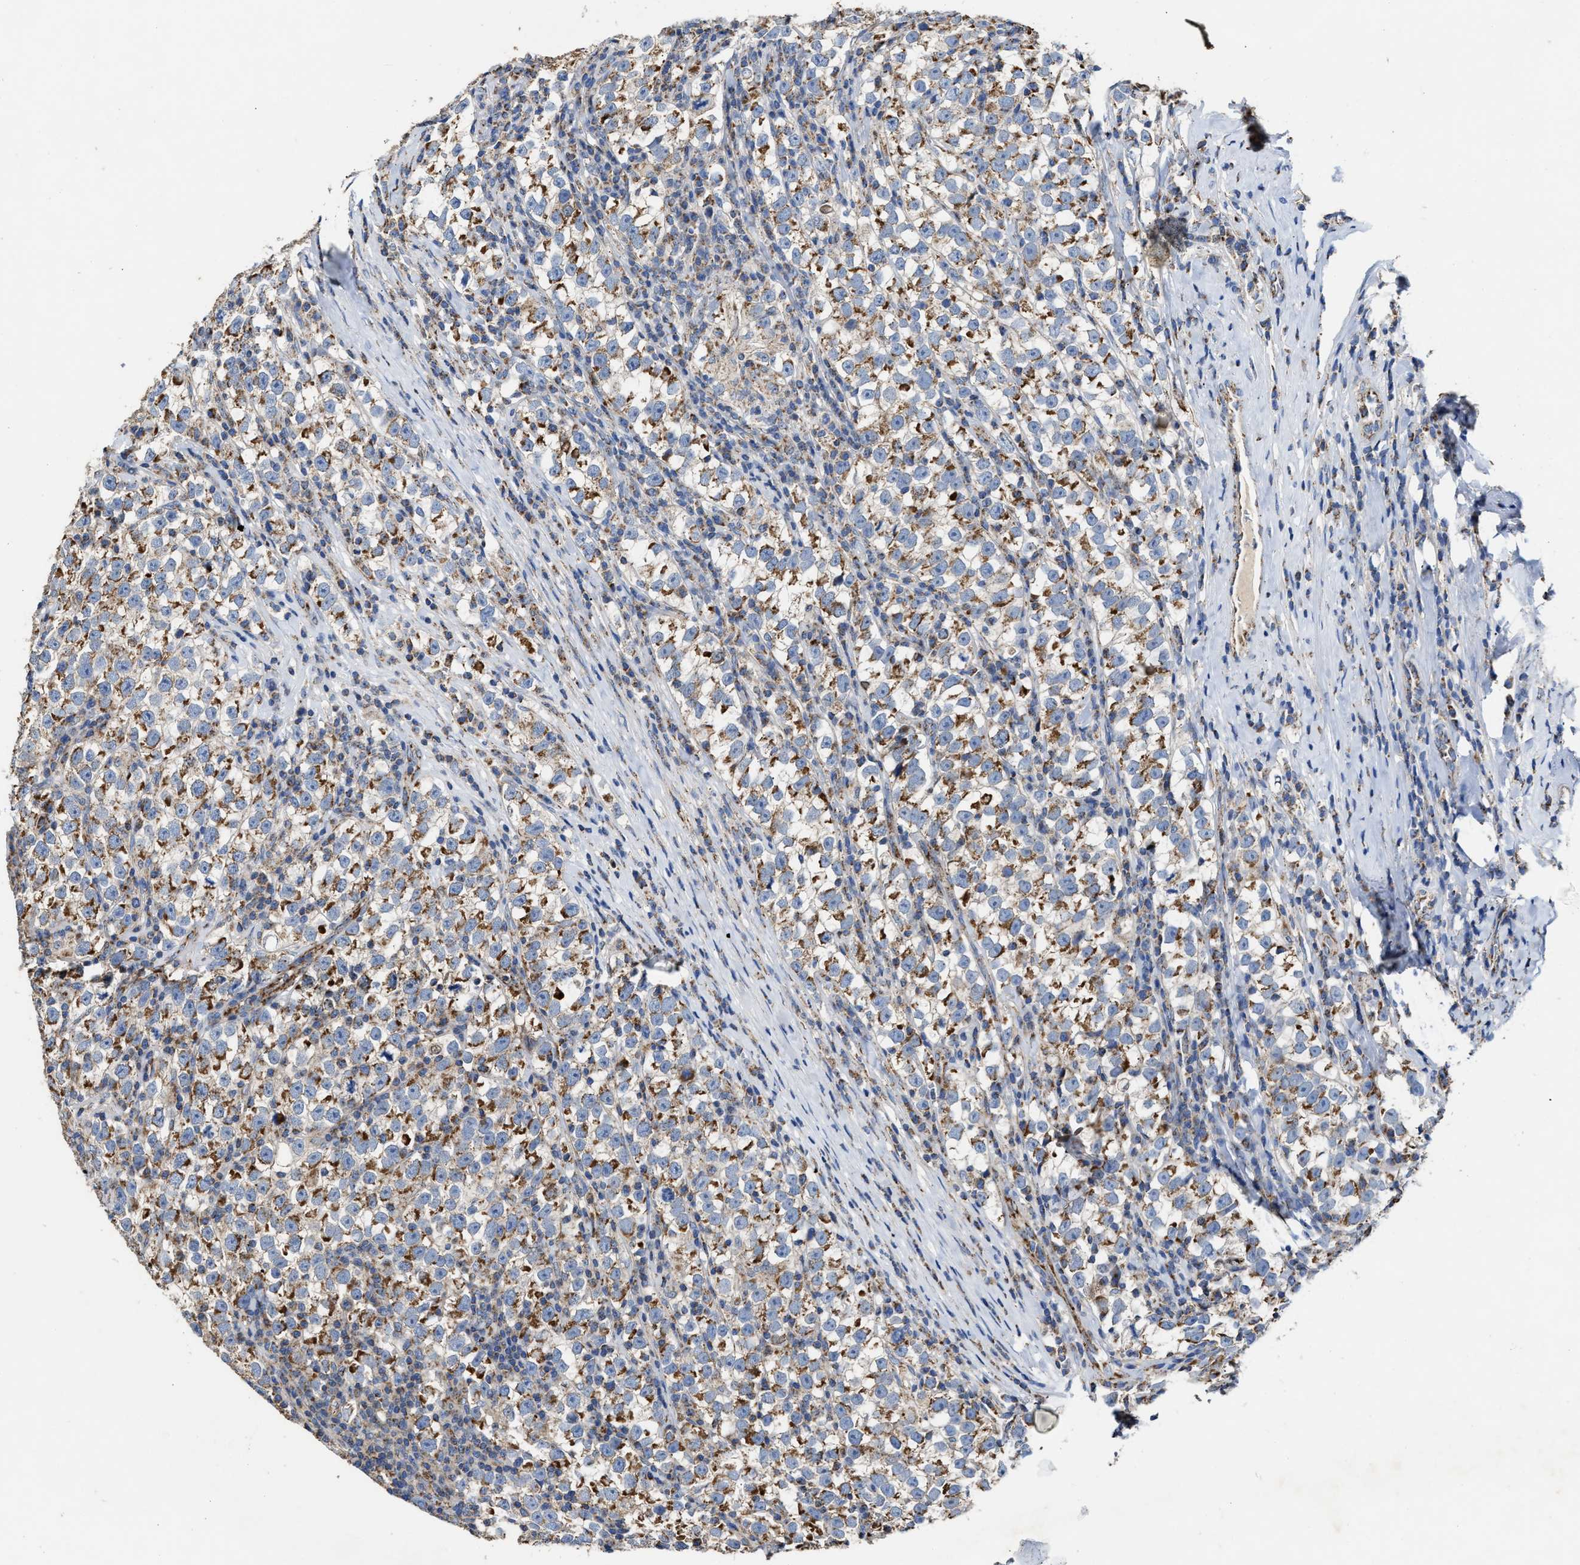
{"staining": {"intensity": "moderate", "quantity": ">75%", "location": "cytoplasmic/membranous"}, "tissue": "testis cancer", "cell_type": "Tumor cells", "image_type": "cancer", "snomed": [{"axis": "morphology", "description": "Normal tissue, NOS"}, {"axis": "morphology", "description": "Seminoma, NOS"}, {"axis": "topography", "description": "Testis"}], "caption": "Testis cancer (seminoma) tissue reveals moderate cytoplasmic/membranous staining in approximately >75% of tumor cells (DAB (3,3'-diaminobenzidine) IHC, brown staining for protein, blue staining for nuclei).", "gene": "MECR", "patient": {"sex": "male", "age": 43}}